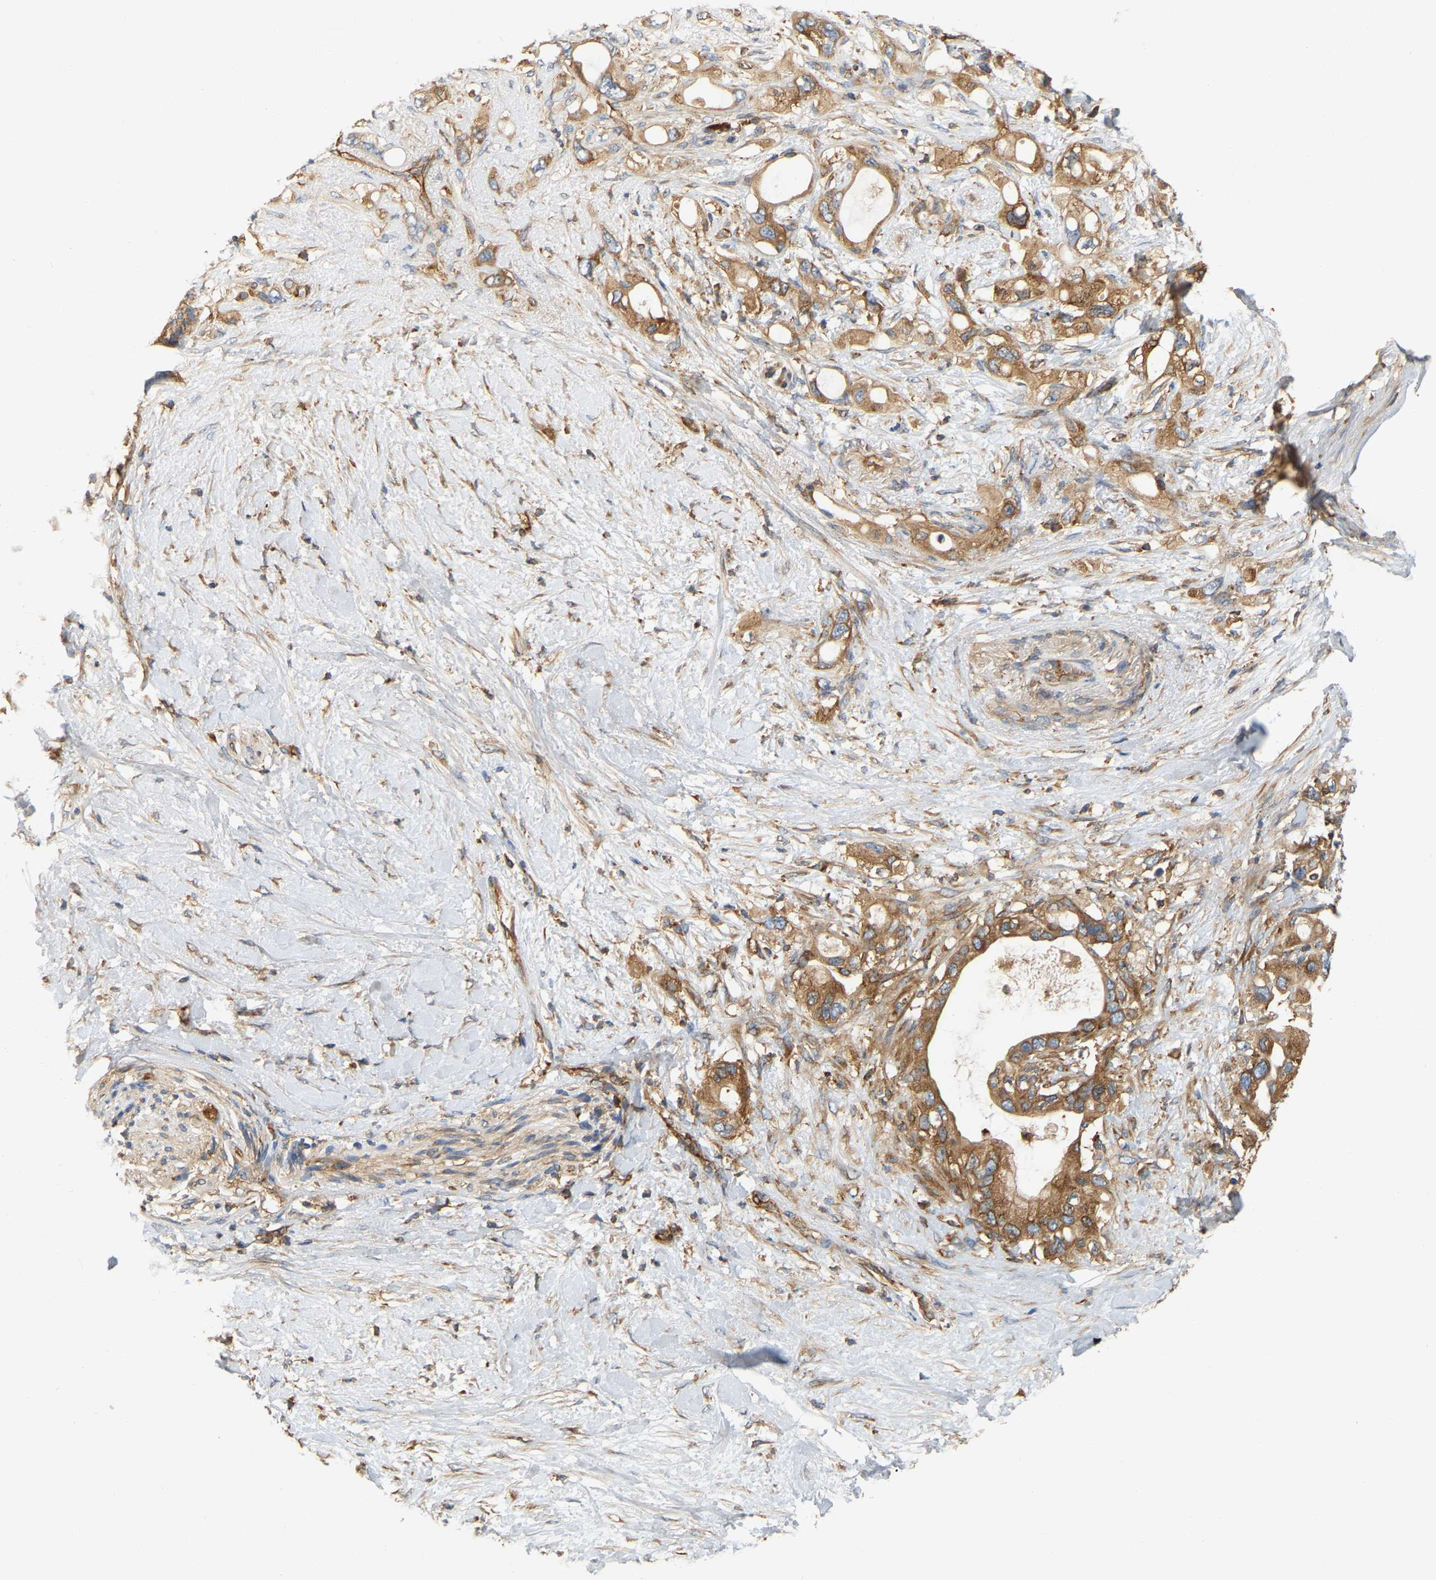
{"staining": {"intensity": "moderate", "quantity": ">75%", "location": "cytoplasmic/membranous"}, "tissue": "pancreatic cancer", "cell_type": "Tumor cells", "image_type": "cancer", "snomed": [{"axis": "morphology", "description": "Adenocarcinoma, NOS"}, {"axis": "topography", "description": "Pancreas"}], "caption": "This image reveals immunohistochemistry staining of human pancreatic cancer, with medium moderate cytoplasmic/membranous staining in approximately >75% of tumor cells.", "gene": "AKAP13", "patient": {"sex": "female", "age": 56}}